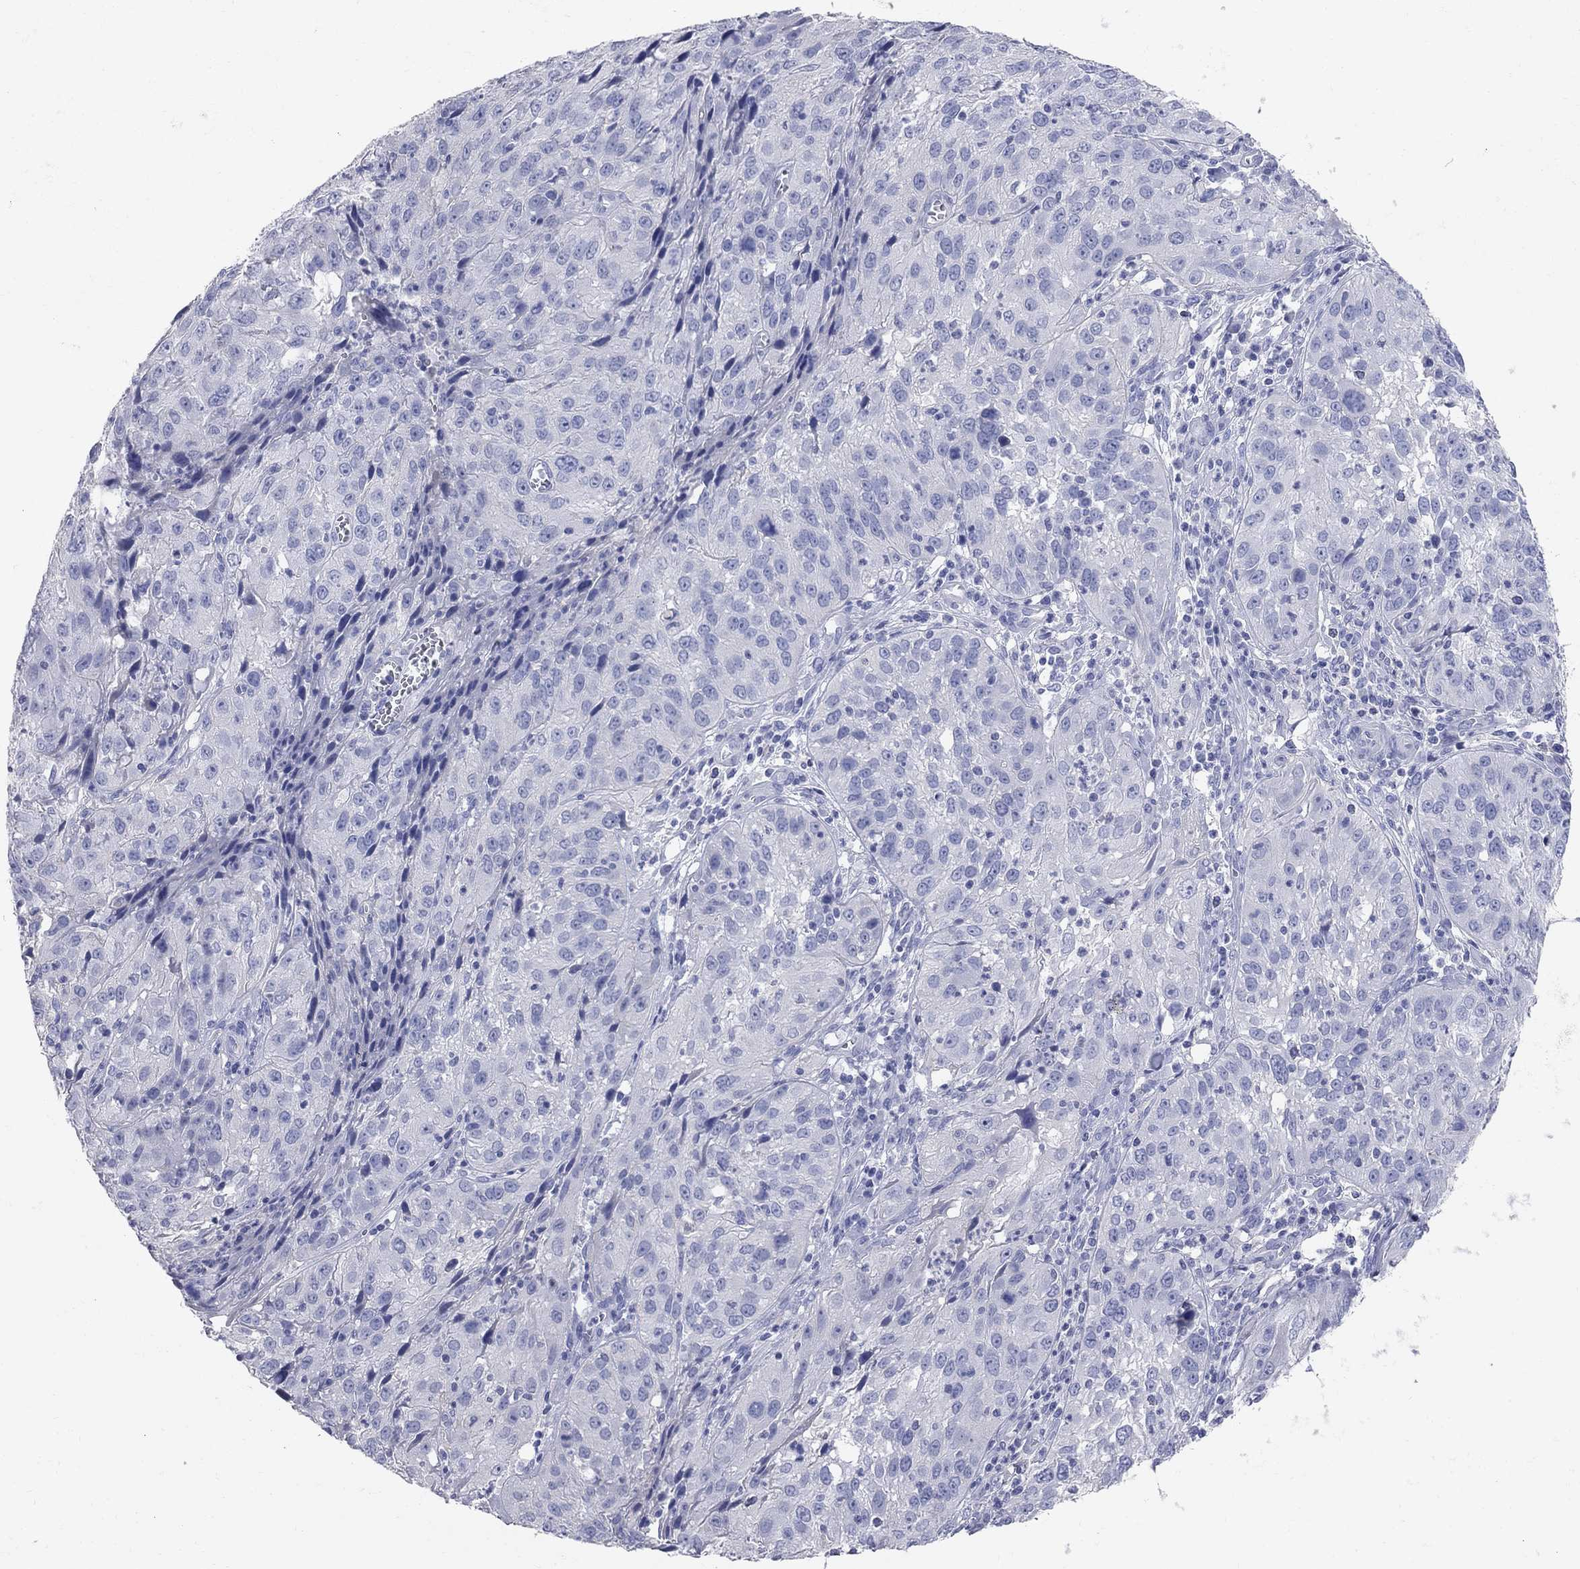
{"staining": {"intensity": "negative", "quantity": "none", "location": "none"}, "tissue": "cervical cancer", "cell_type": "Tumor cells", "image_type": "cancer", "snomed": [{"axis": "morphology", "description": "Squamous cell carcinoma, NOS"}, {"axis": "topography", "description": "Cervix"}], "caption": "A micrograph of human cervical cancer is negative for staining in tumor cells.", "gene": "AOX1", "patient": {"sex": "female", "age": 32}}